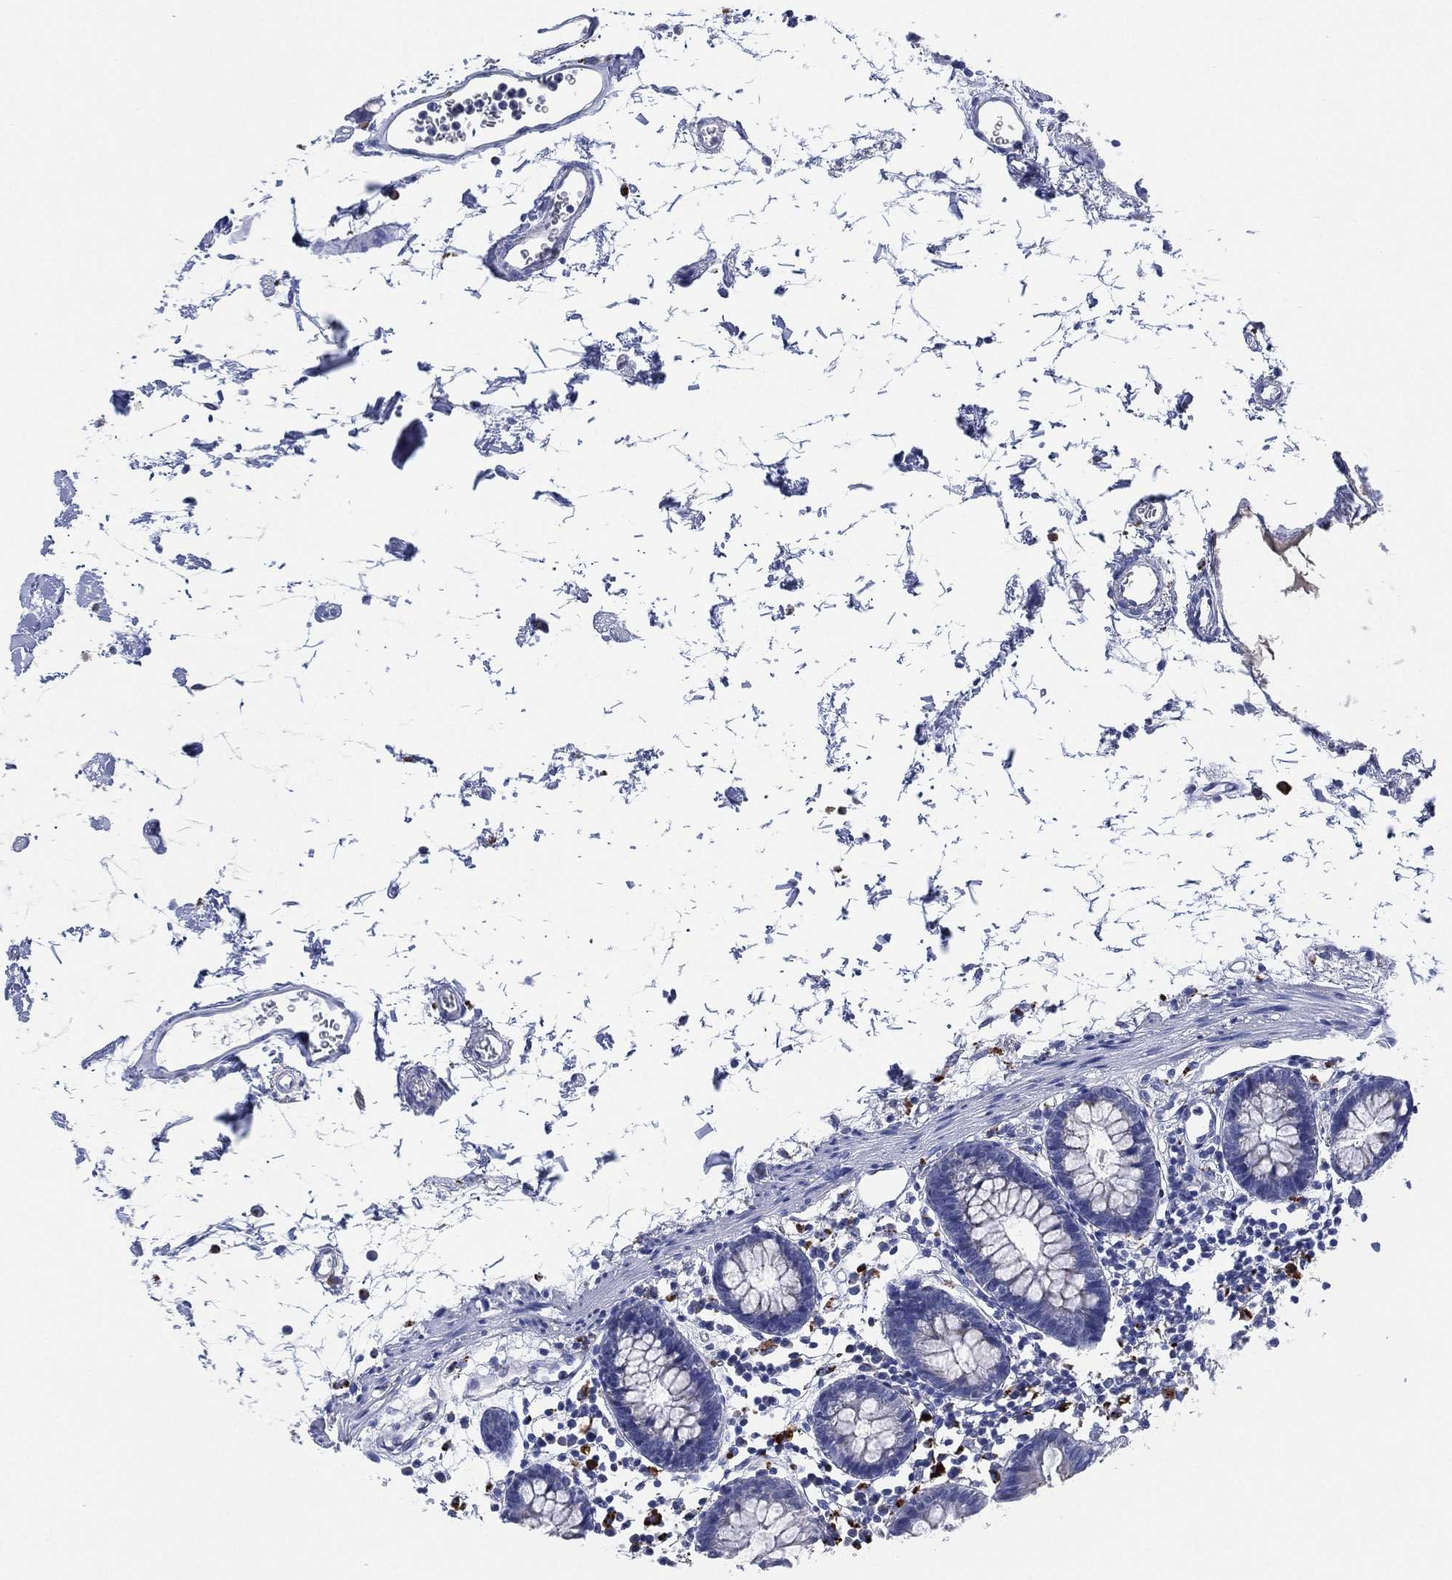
{"staining": {"intensity": "negative", "quantity": "none", "location": "none"}, "tissue": "colon", "cell_type": "Endothelial cells", "image_type": "normal", "snomed": [{"axis": "morphology", "description": "Normal tissue, NOS"}, {"axis": "topography", "description": "Colon"}], "caption": "Micrograph shows no protein expression in endothelial cells of unremarkable colon.", "gene": "GALNS", "patient": {"sex": "female", "age": 84}}